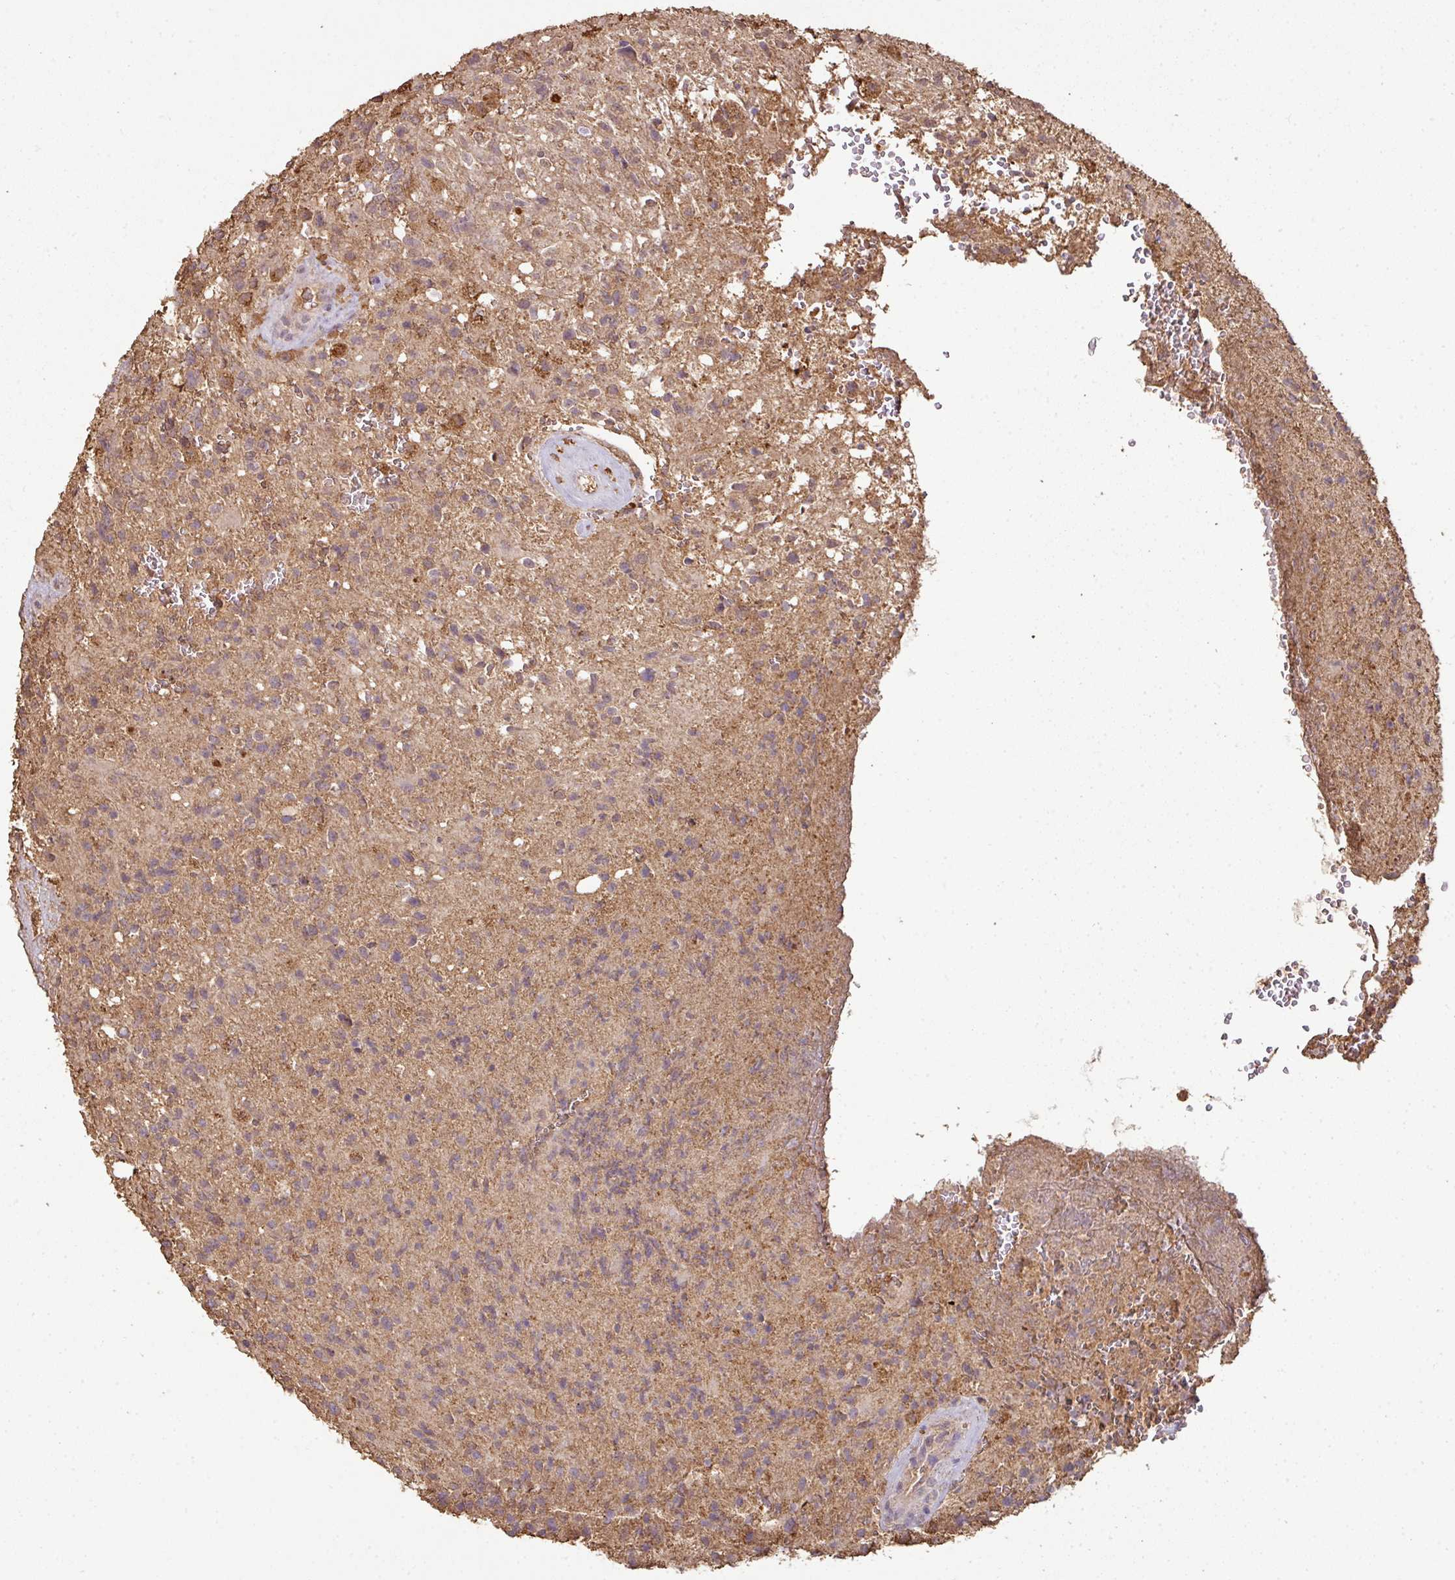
{"staining": {"intensity": "weak", "quantity": "<25%", "location": "cytoplasmic/membranous"}, "tissue": "glioma", "cell_type": "Tumor cells", "image_type": "cancer", "snomed": [{"axis": "morphology", "description": "Glioma, malignant, High grade"}, {"axis": "topography", "description": "Brain"}], "caption": "Immunohistochemistry micrograph of human malignant high-grade glioma stained for a protein (brown), which demonstrates no expression in tumor cells.", "gene": "ATAT1", "patient": {"sex": "male", "age": 56}}